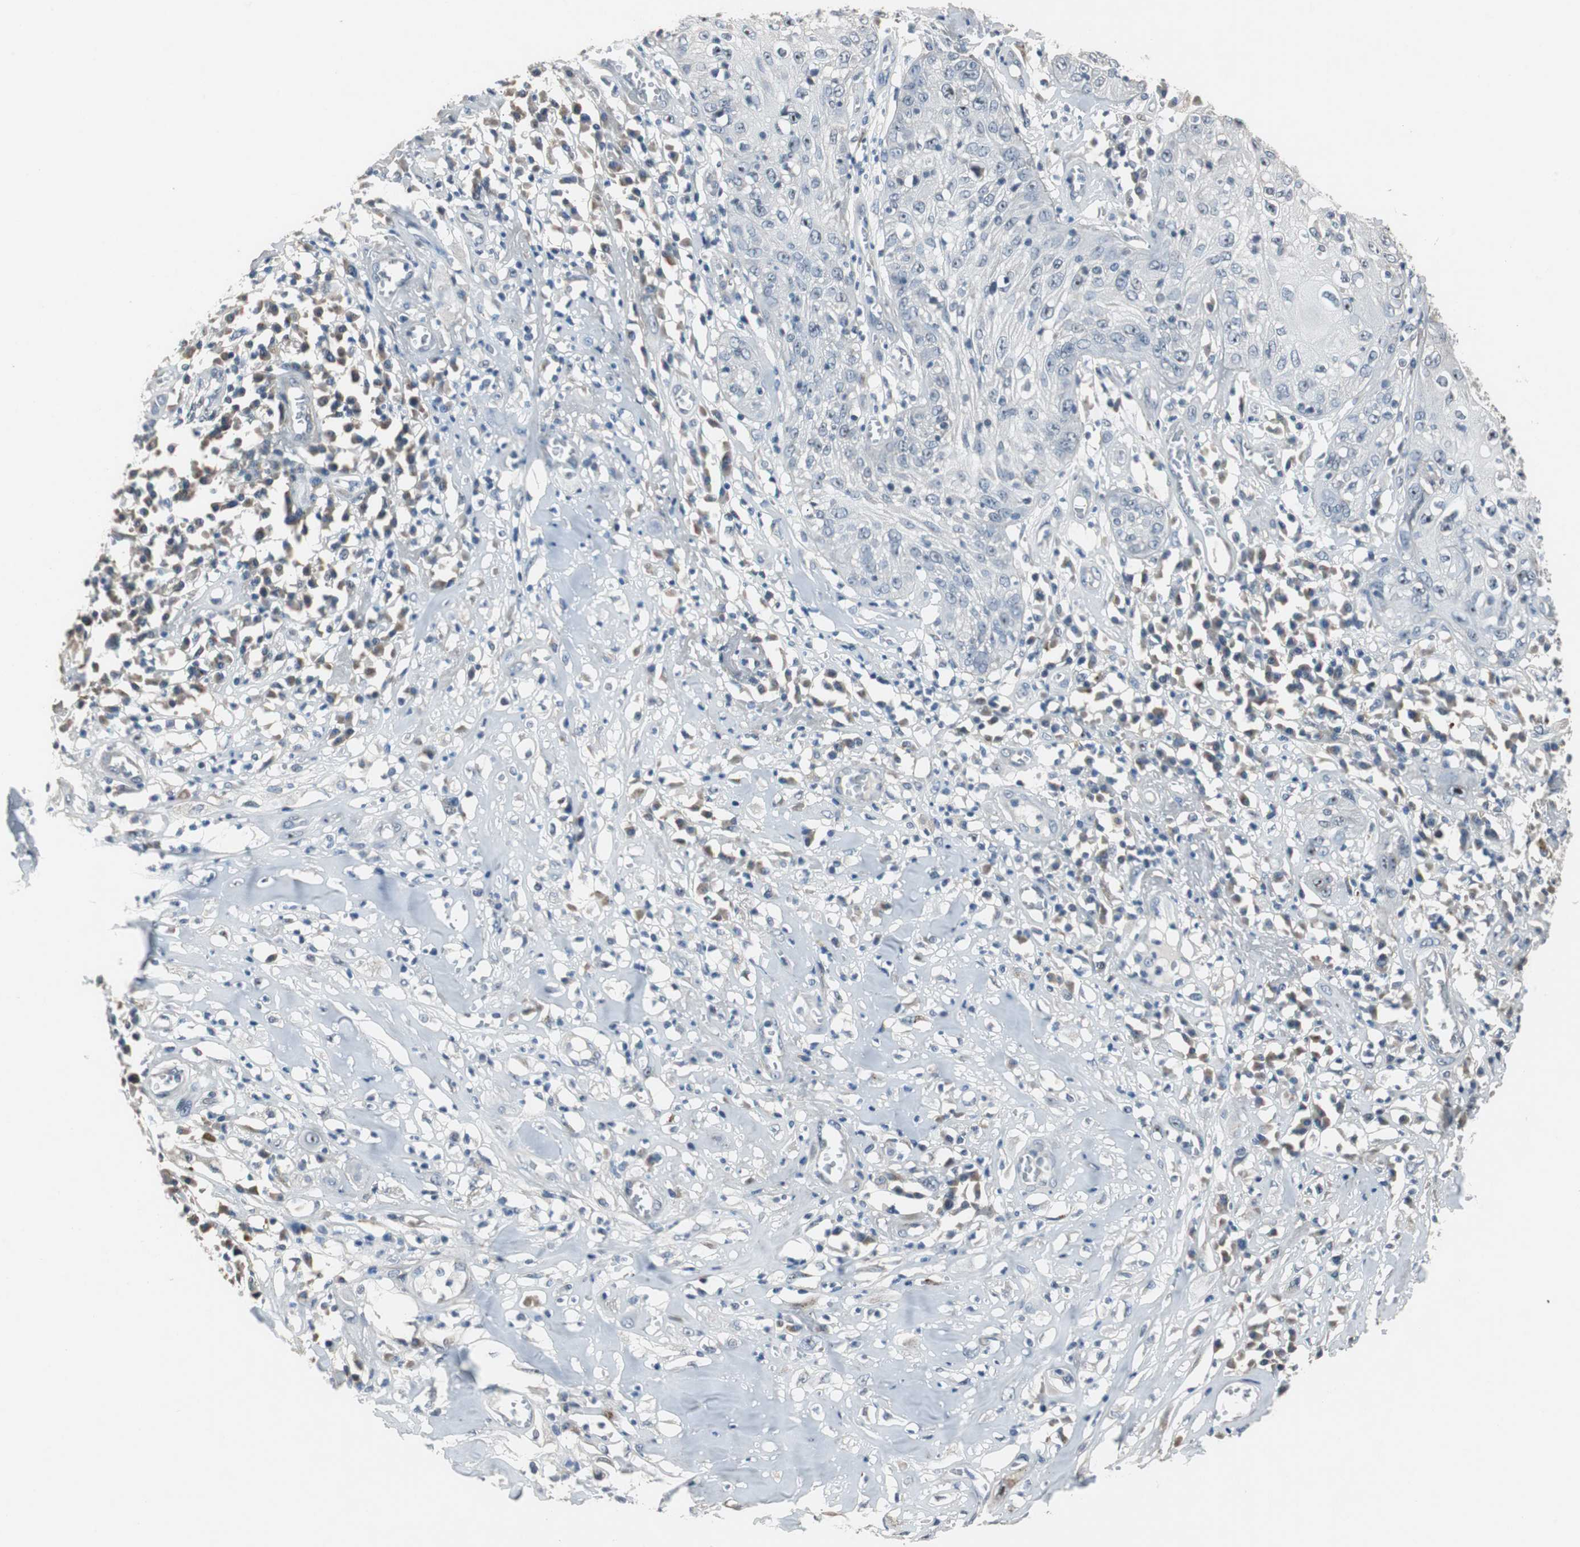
{"staining": {"intensity": "negative", "quantity": "none", "location": "none"}, "tissue": "skin cancer", "cell_type": "Tumor cells", "image_type": "cancer", "snomed": [{"axis": "morphology", "description": "Squamous cell carcinoma, NOS"}, {"axis": "topography", "description": "Skin"}], "caption": "Tumor cells show no significant staining in skin squamous cell carcinoma.", "gene": "PCYT1B", "patient": {"sex": "male", "age": 65}}